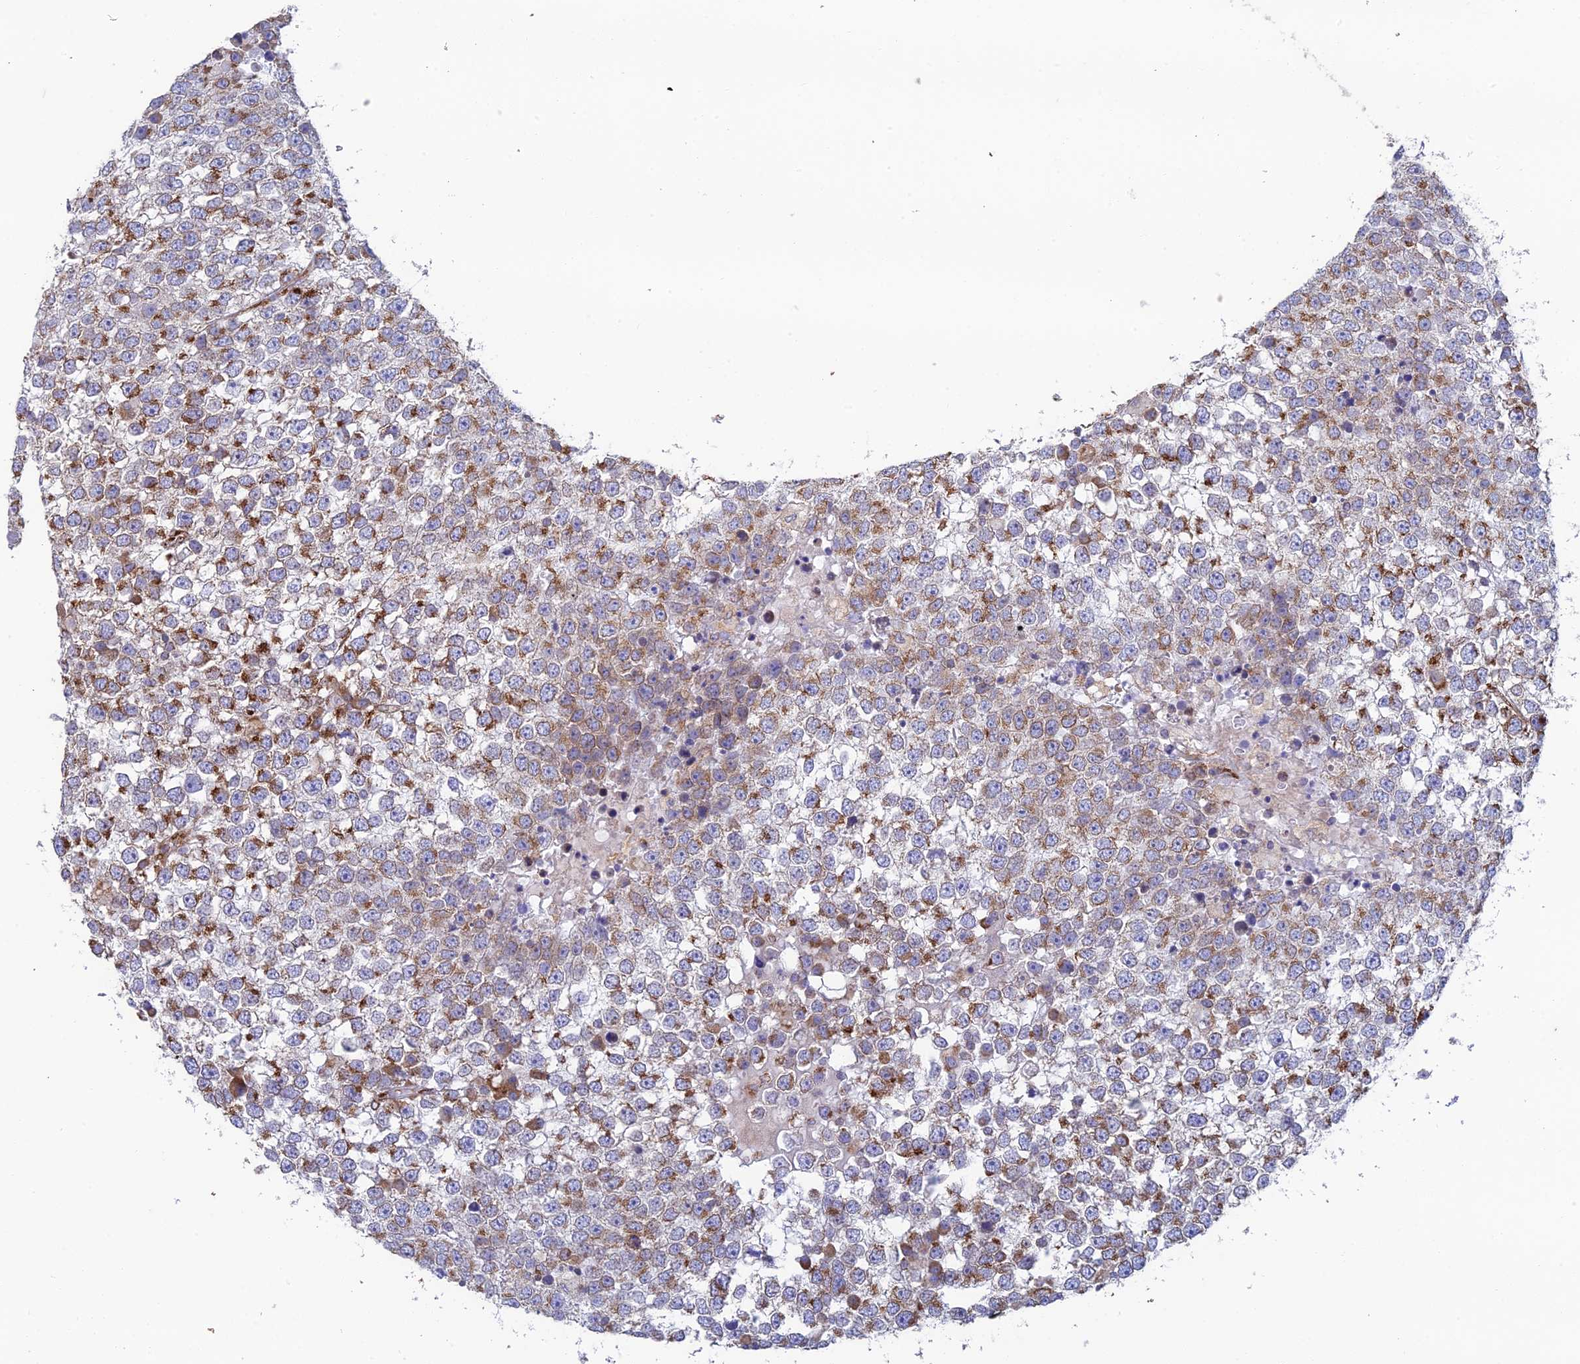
{"staining": {"intensity": "moderate", "quantity": "<25%", "location": "cytoplasmic/membranous"}, "tissue": "testis cancer", "cell_type": "Tumor cells", "image_type": "cancer", "snomed": [{"axis": "morphology", "description": "Seminoma, NOS"}, {"axis": "topography", "description": "Testis"}], "caption": "A micrograph of human testis seminoma stained for a protein demonstrates moderate cytoplasmic/membranous brown staining in tumor cells. The protein is stained brown, and the nuclei are stained in blue (DAB IHC with brightfield microscopy, high magnification).", "gene": "CCDC69", "patient": {"sex": "male", "age": 65}}